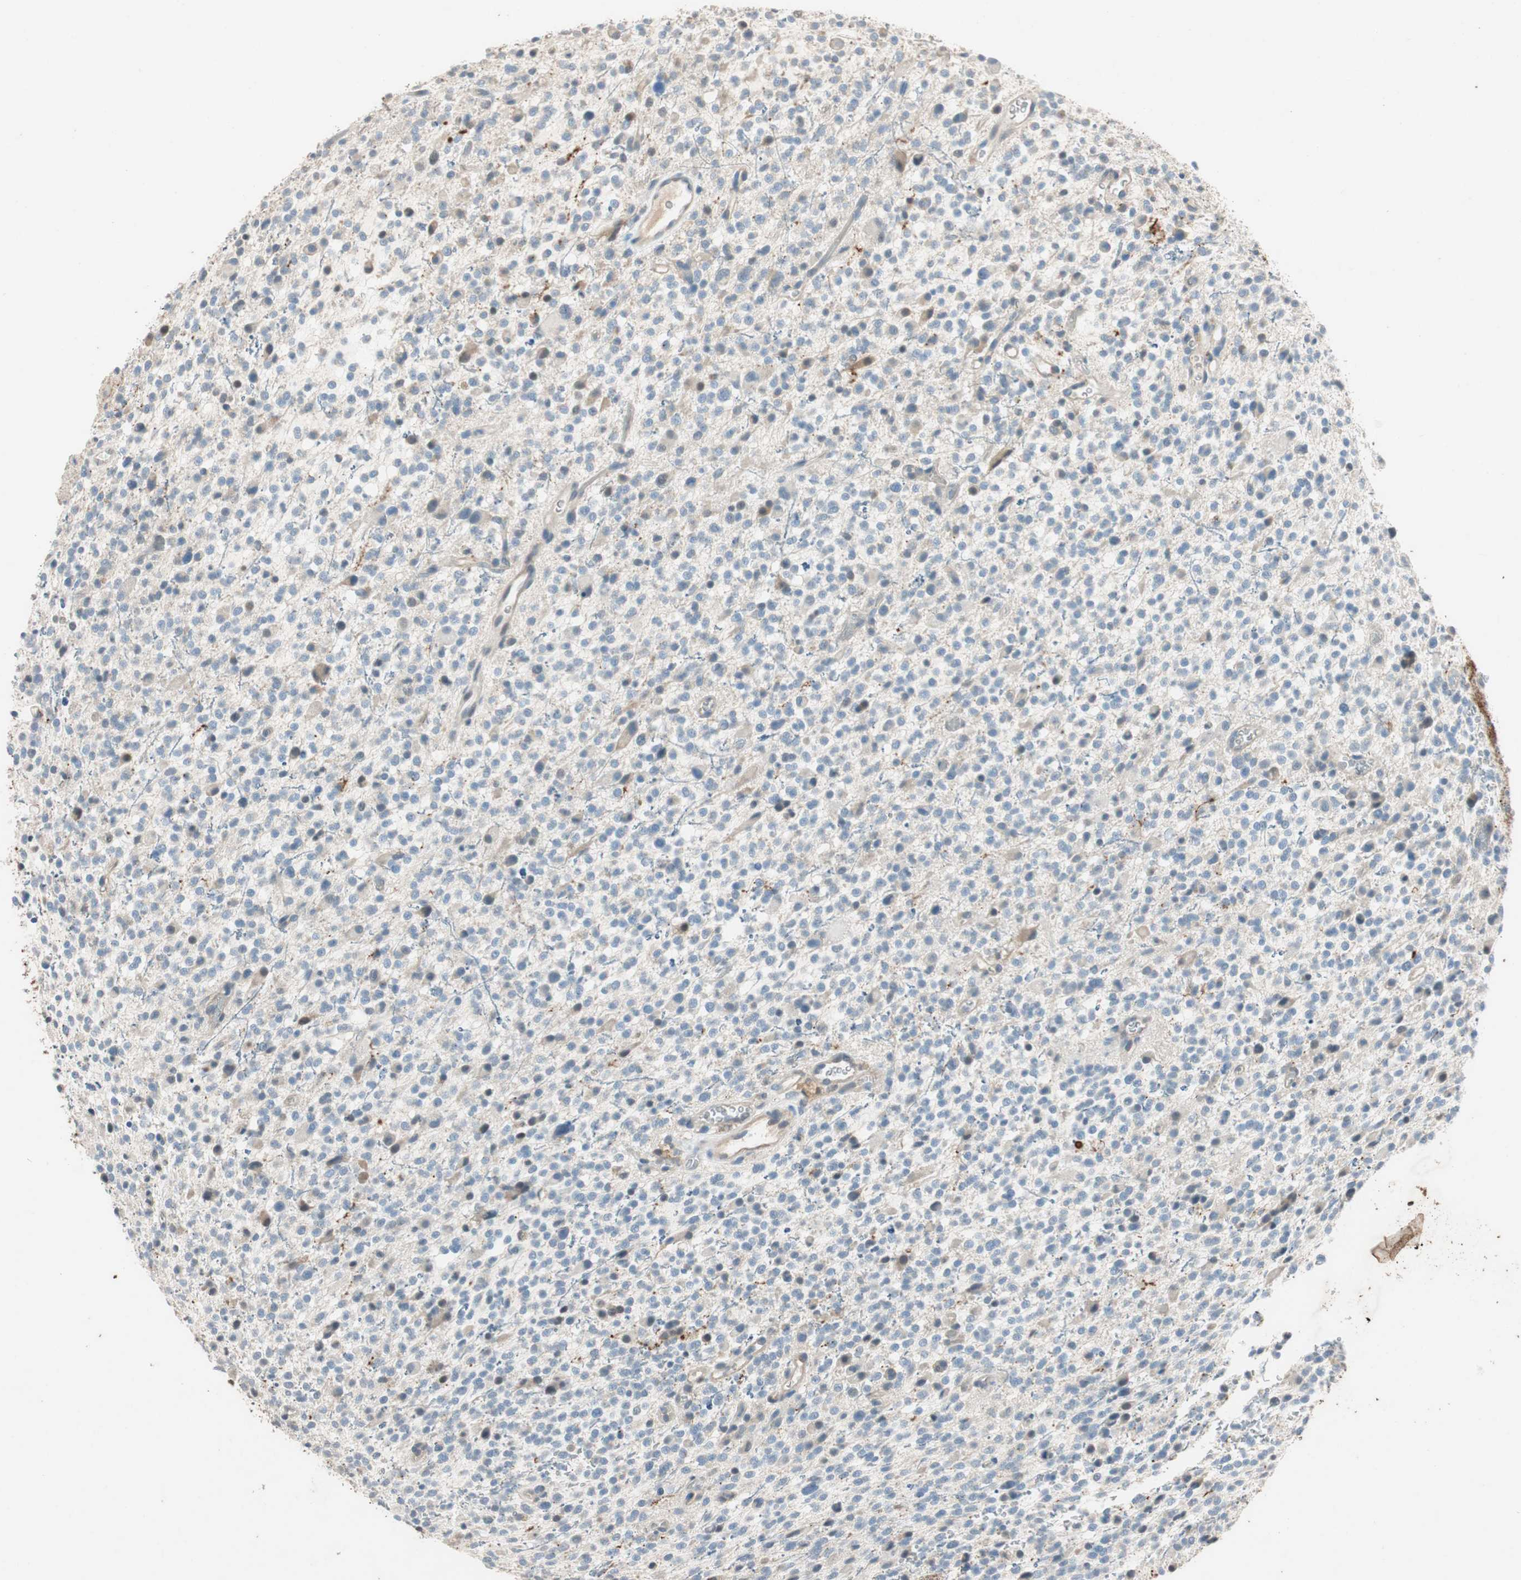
{"staining": {"intensity": "weak", "quantity": "<25%", "location": "cytoplasmic/membranous"}, "tissue": "glioma", "cell_type": "Tumor cells", "image_type": "cancer", "snomed": [{"axis": "morphology", "description": "Glioma, malignant, High grade"}, {"axis": "topography", "description": "Brain"}], "caption": "Malignant glioma (high-grade) stained for a protein using immunohistochemistry demonstrates no positivity tumor cells.", "gene": "SERPINB5", "patient": {"sex": "male", "age": 48}}